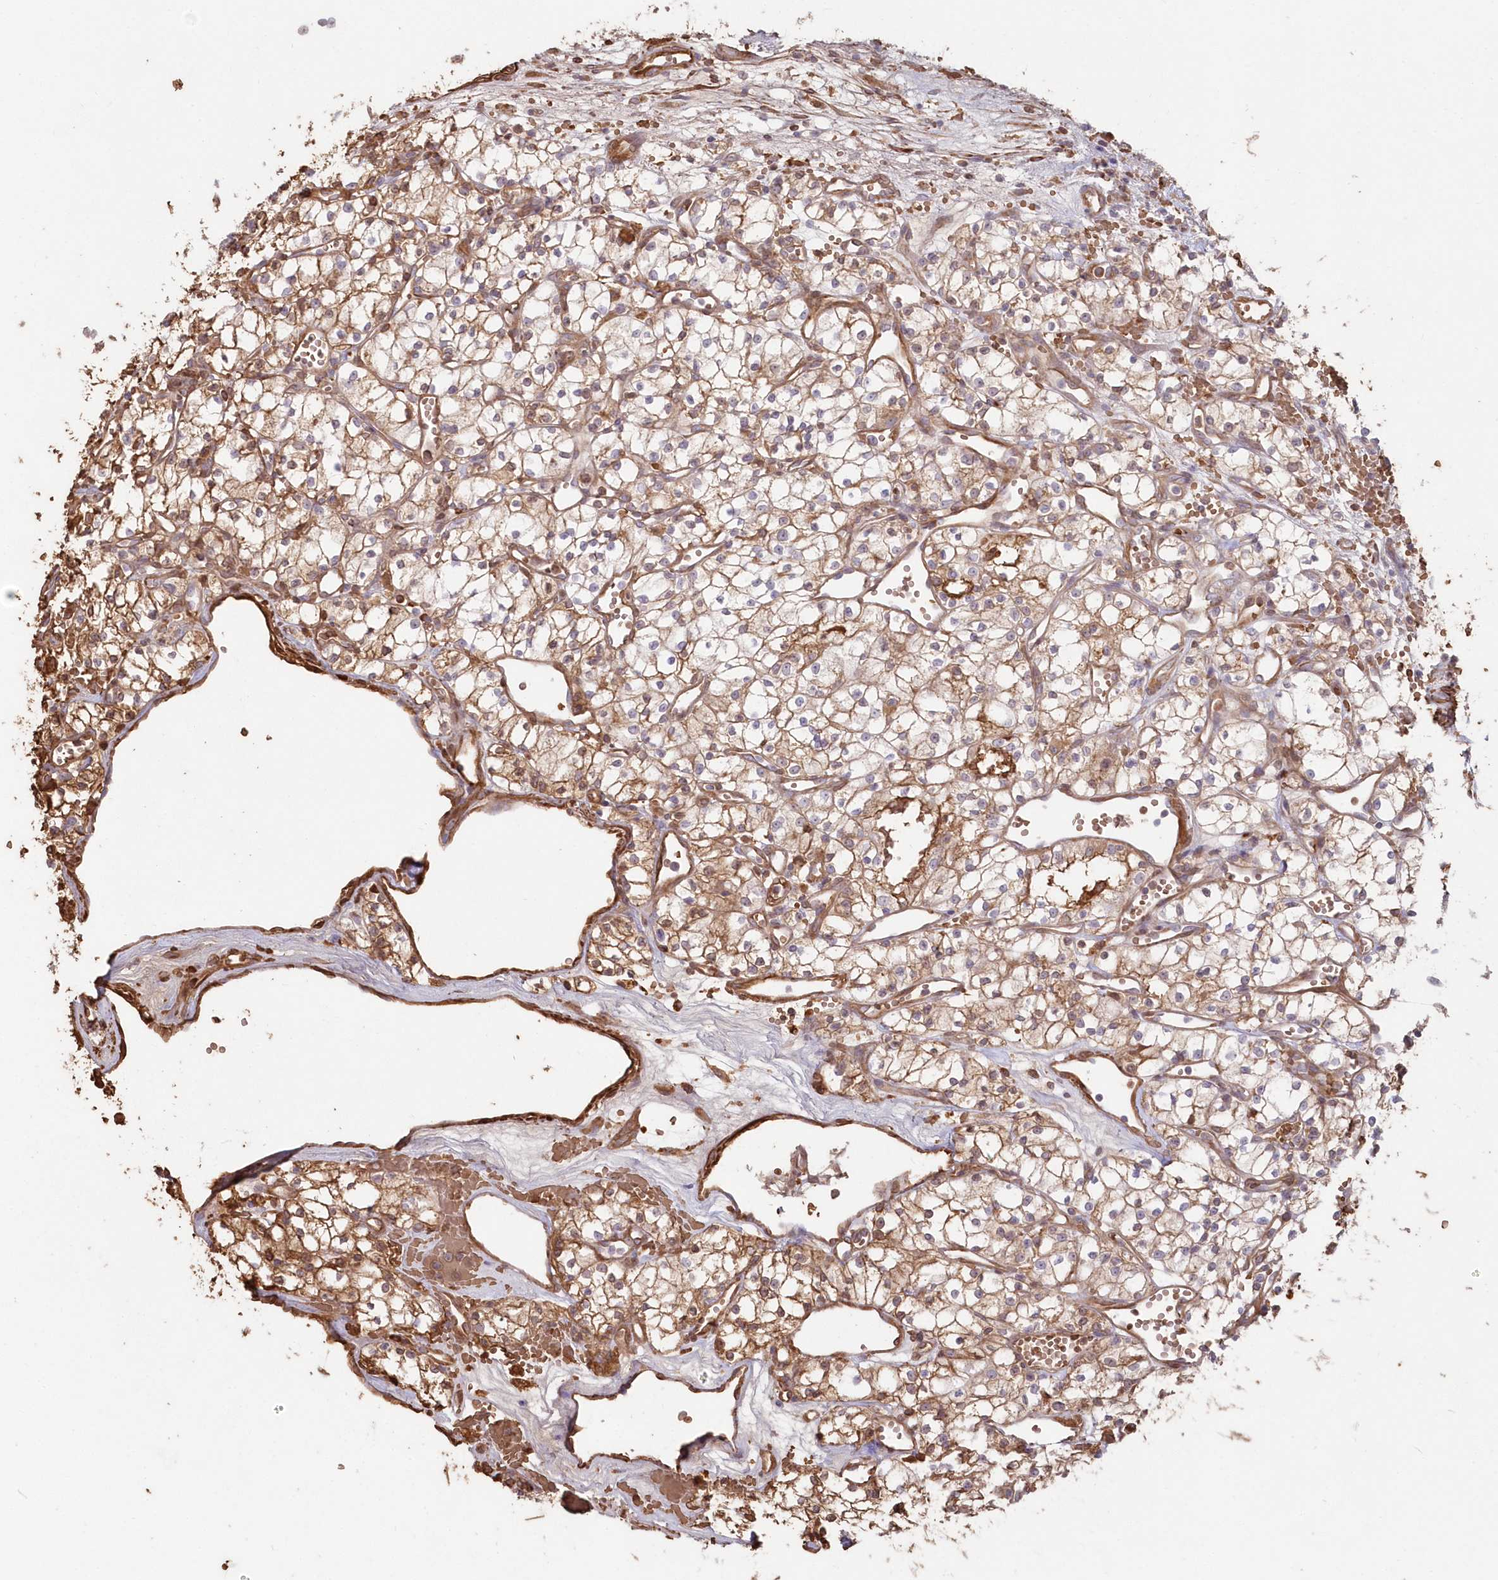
{"staining": {"intensity": "moderate", "quantity": ">75%", "location": "cytoplasmic/membranous"}, "tissue": "renal cancer", "cell_type": "Tumor cells", "image_type": "cancer", "snomed": [{"axis": "morphology", "description": "Adenocarcinoma, NOS"}, {"axis": "topography", "description": "Kidney"}], "caption": "Protein staining by IHC exhibits moderate cytoplasmic/membranous positivity in approximately >75% of tumor cells in renal cancer. The staining is performed using DAB brown chromogen to label protein expression. The nuclei are counter-stained blue using hematoxylin.", "gene": "SERINC1", "patient": {"sex": "male", "age": 59}}